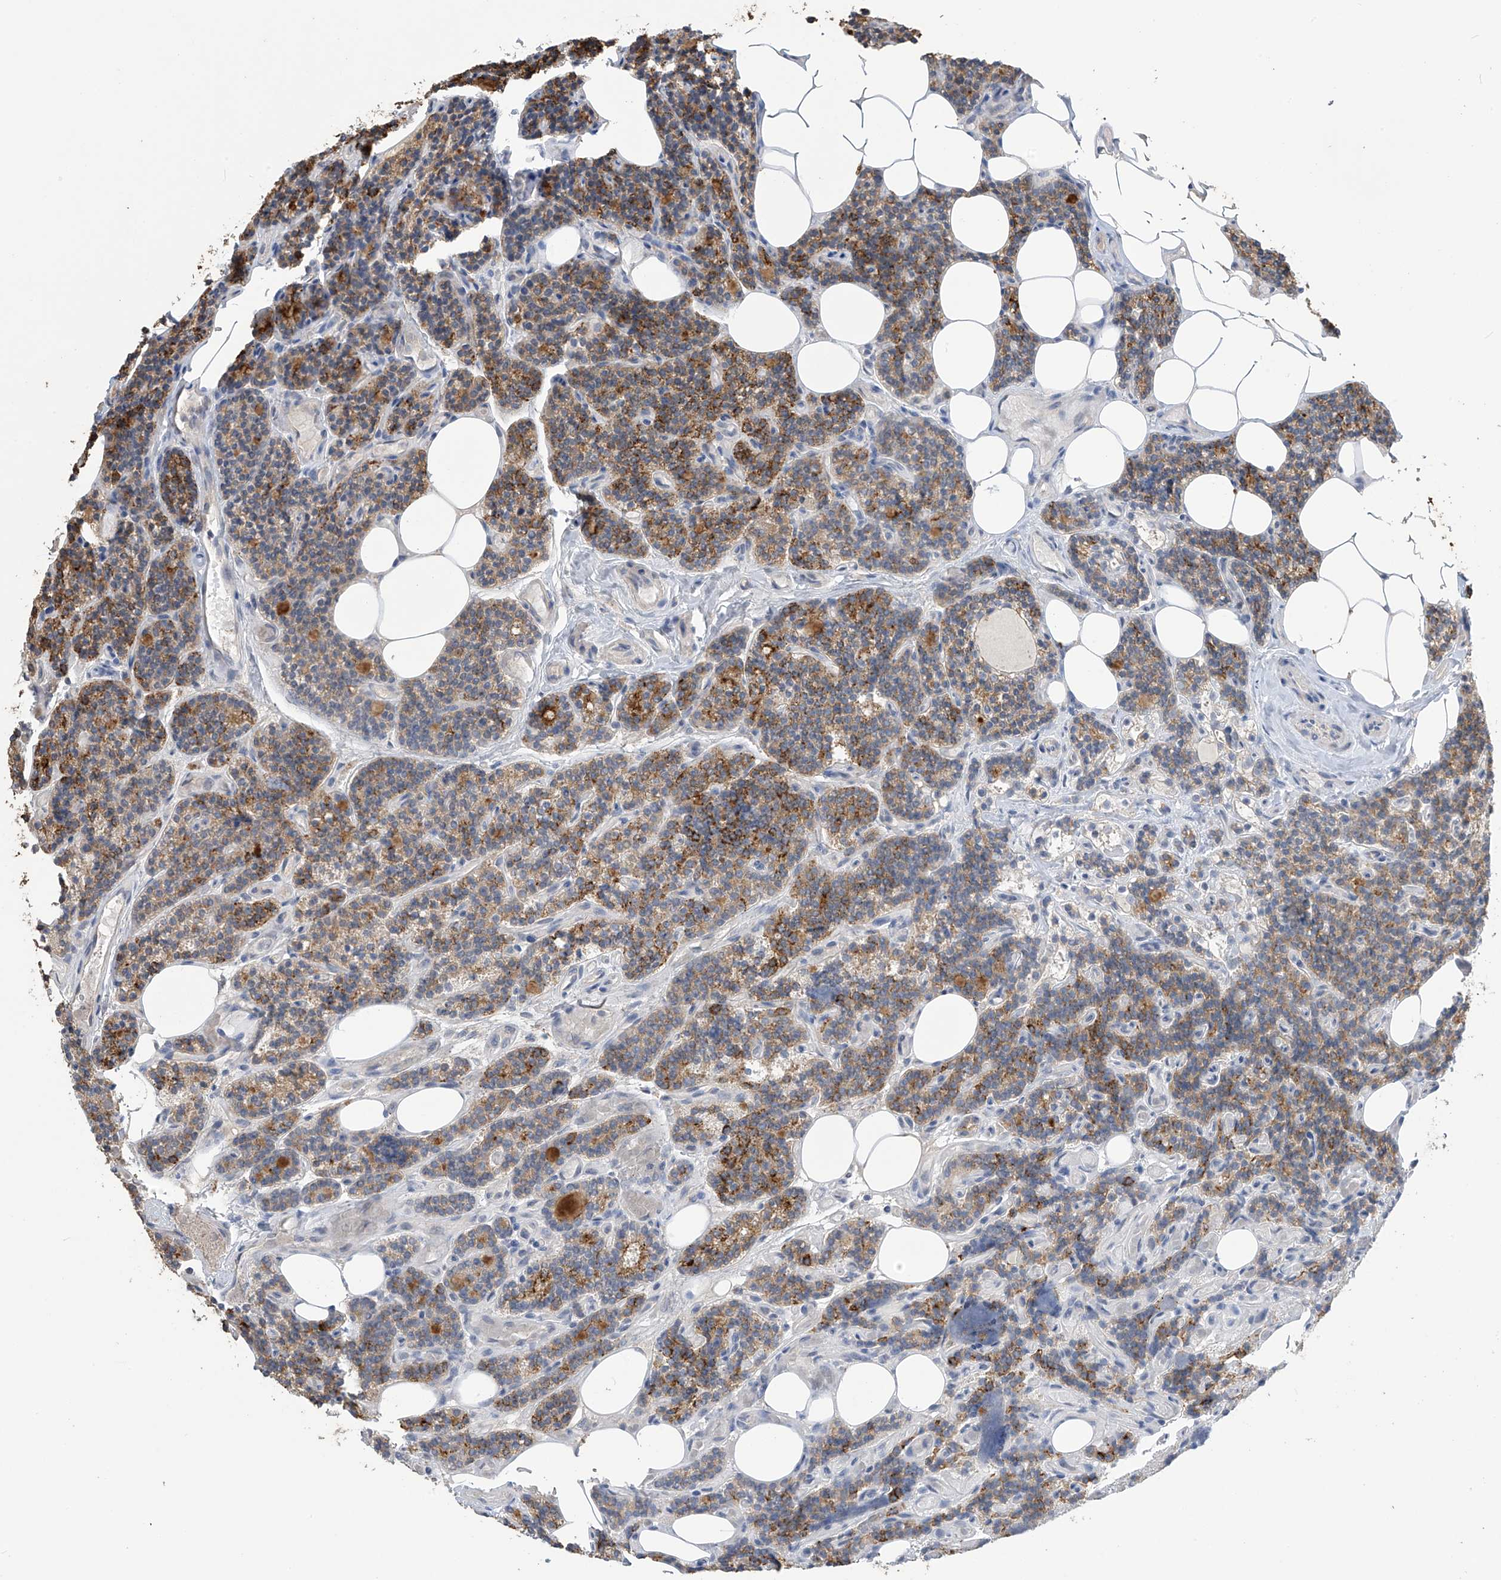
{"staining": {"intensity": "moderate", "quantity": ">75%", "location": "cytoplasmic/membranous"}, "tissue": "parathyroid gland", "cell_type": "Glandular cells", "image_type": "normal", "snomed": [{"axis": "morphology", "description": "Normal tissue, NOS"}, {"axis": "topography", "description": "Parathyroid gland"}], "caption": "The immunohistochemical stain shows moderate cytoplasmic/membranous staining in glandular cells of normal parathyroid gland. (Brightfield microscopy of DAB IHC at high magnification).", "gene": "SLFN14", "patient": {"sex": "female", "age": 43}}